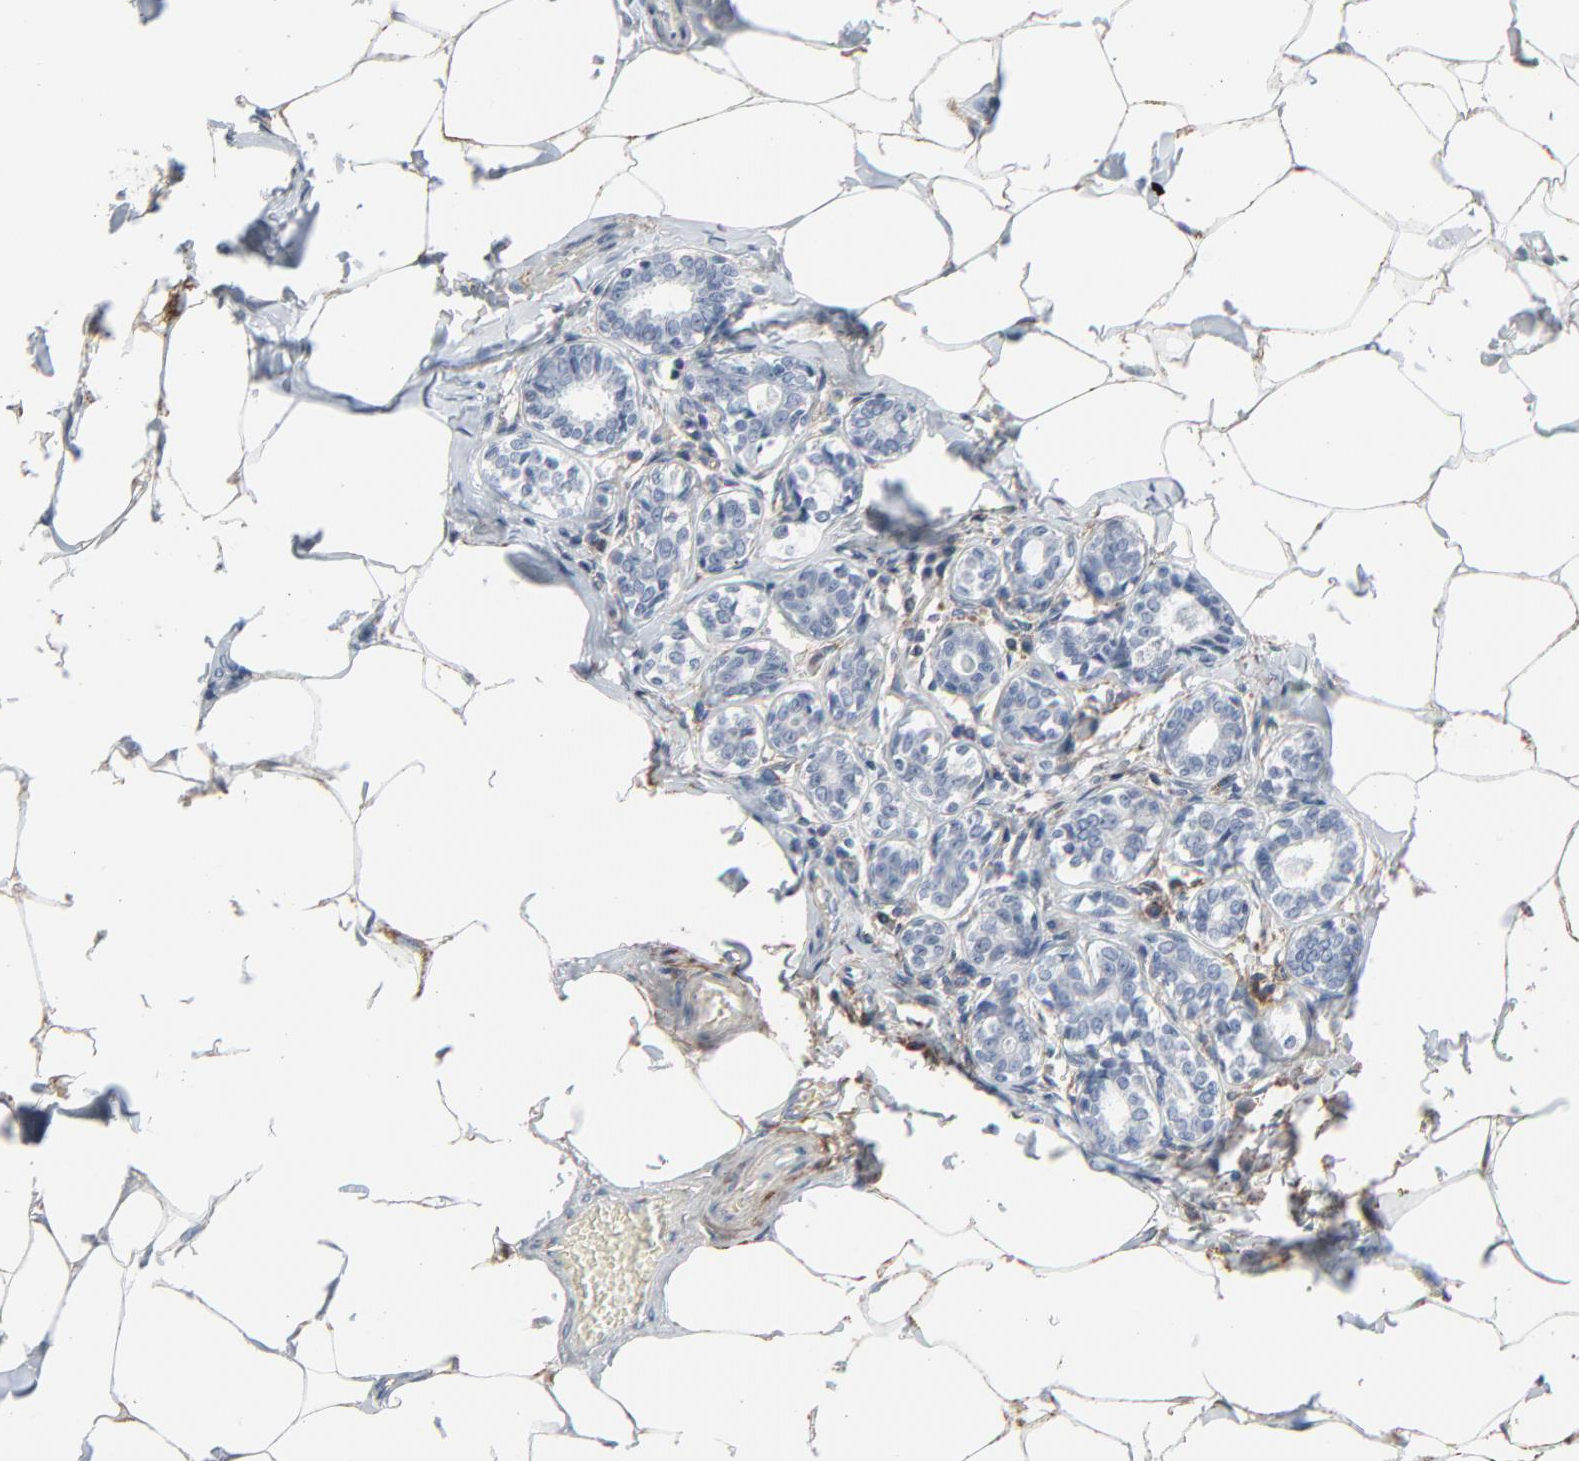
{"staining": {"intensity": "negative", "quantity": "none", "location": "none"}, "tissue": "breast cancer", "cell_type": "Tumor cells", "image_type": "cancer", "snomed": [{"axis": "morphology", "description": "Lobular carcinoma"}, {"axis": "topography", "description": "Breast"}], "caption": "High magnification brightfield microscopy of breast cancer (lobular carcinoma) stained with DAB (brown) and counterstained with hematoxylin (blue): tumor cells show no significant positivity.", "gene": "BGN", "patient": {"sex": "female", "age": 51}}